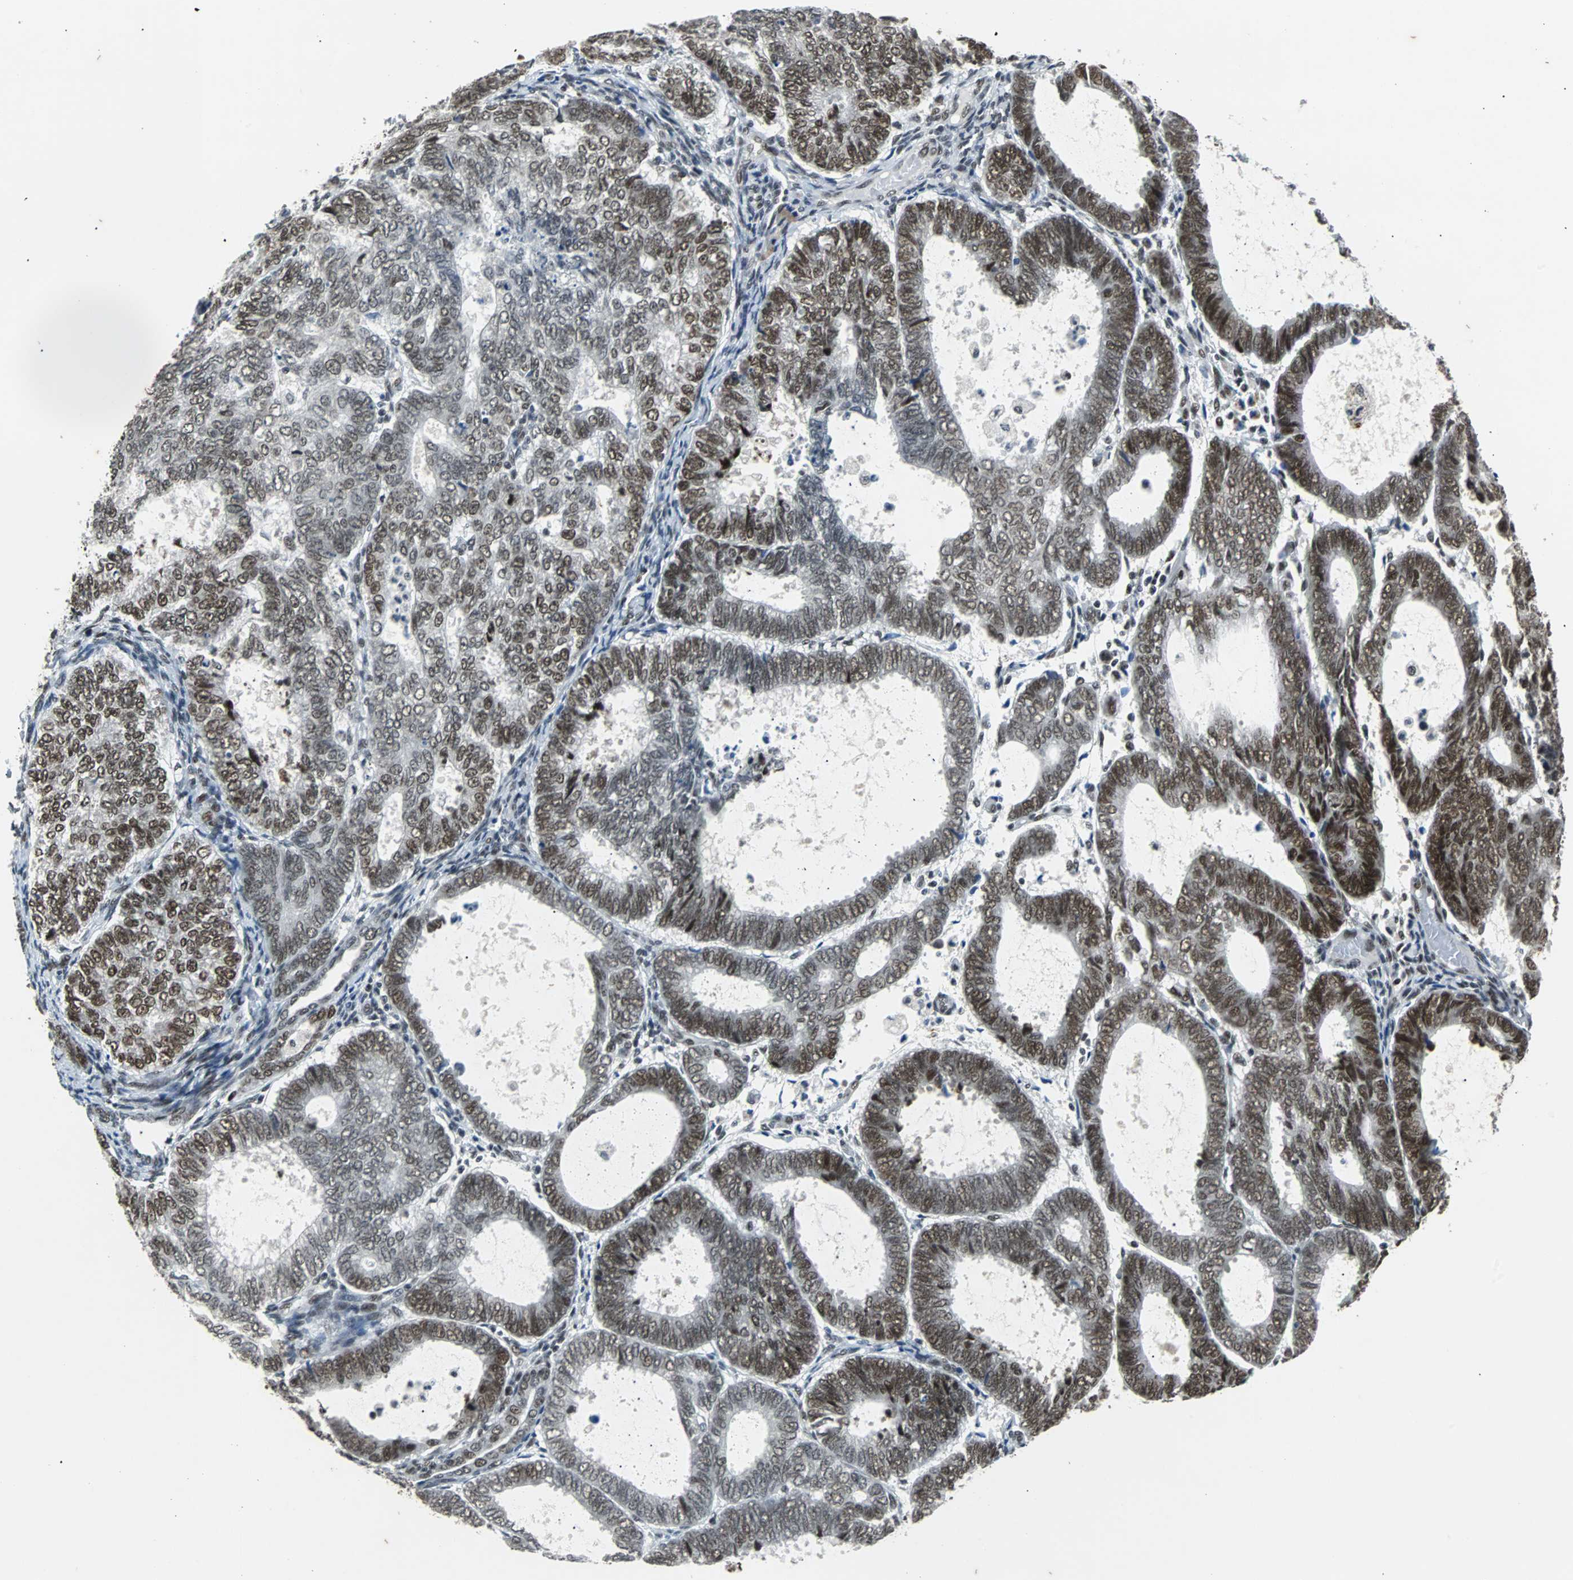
{"staining": {"intensity": "strong", "quantity": ">75%", "location": "nuclear"}, "tissue": "endometrial cancer", "cell_type": "Tumor cells", "image_type": "cancer", "snomed": [{"axis": "morphology", "description": "Adenocarcinoma, NOS"}, {"axis": "topography", "description": "Uterus"}], "caption": "Human endometrial cancer (adenocarcinoma) stained with a brown dye exhibits strong nuclear positive expression in approximately >75% of tumor cells.", "gene": "GATAD2A", "patient": {"sex": "female", "age": 60}}